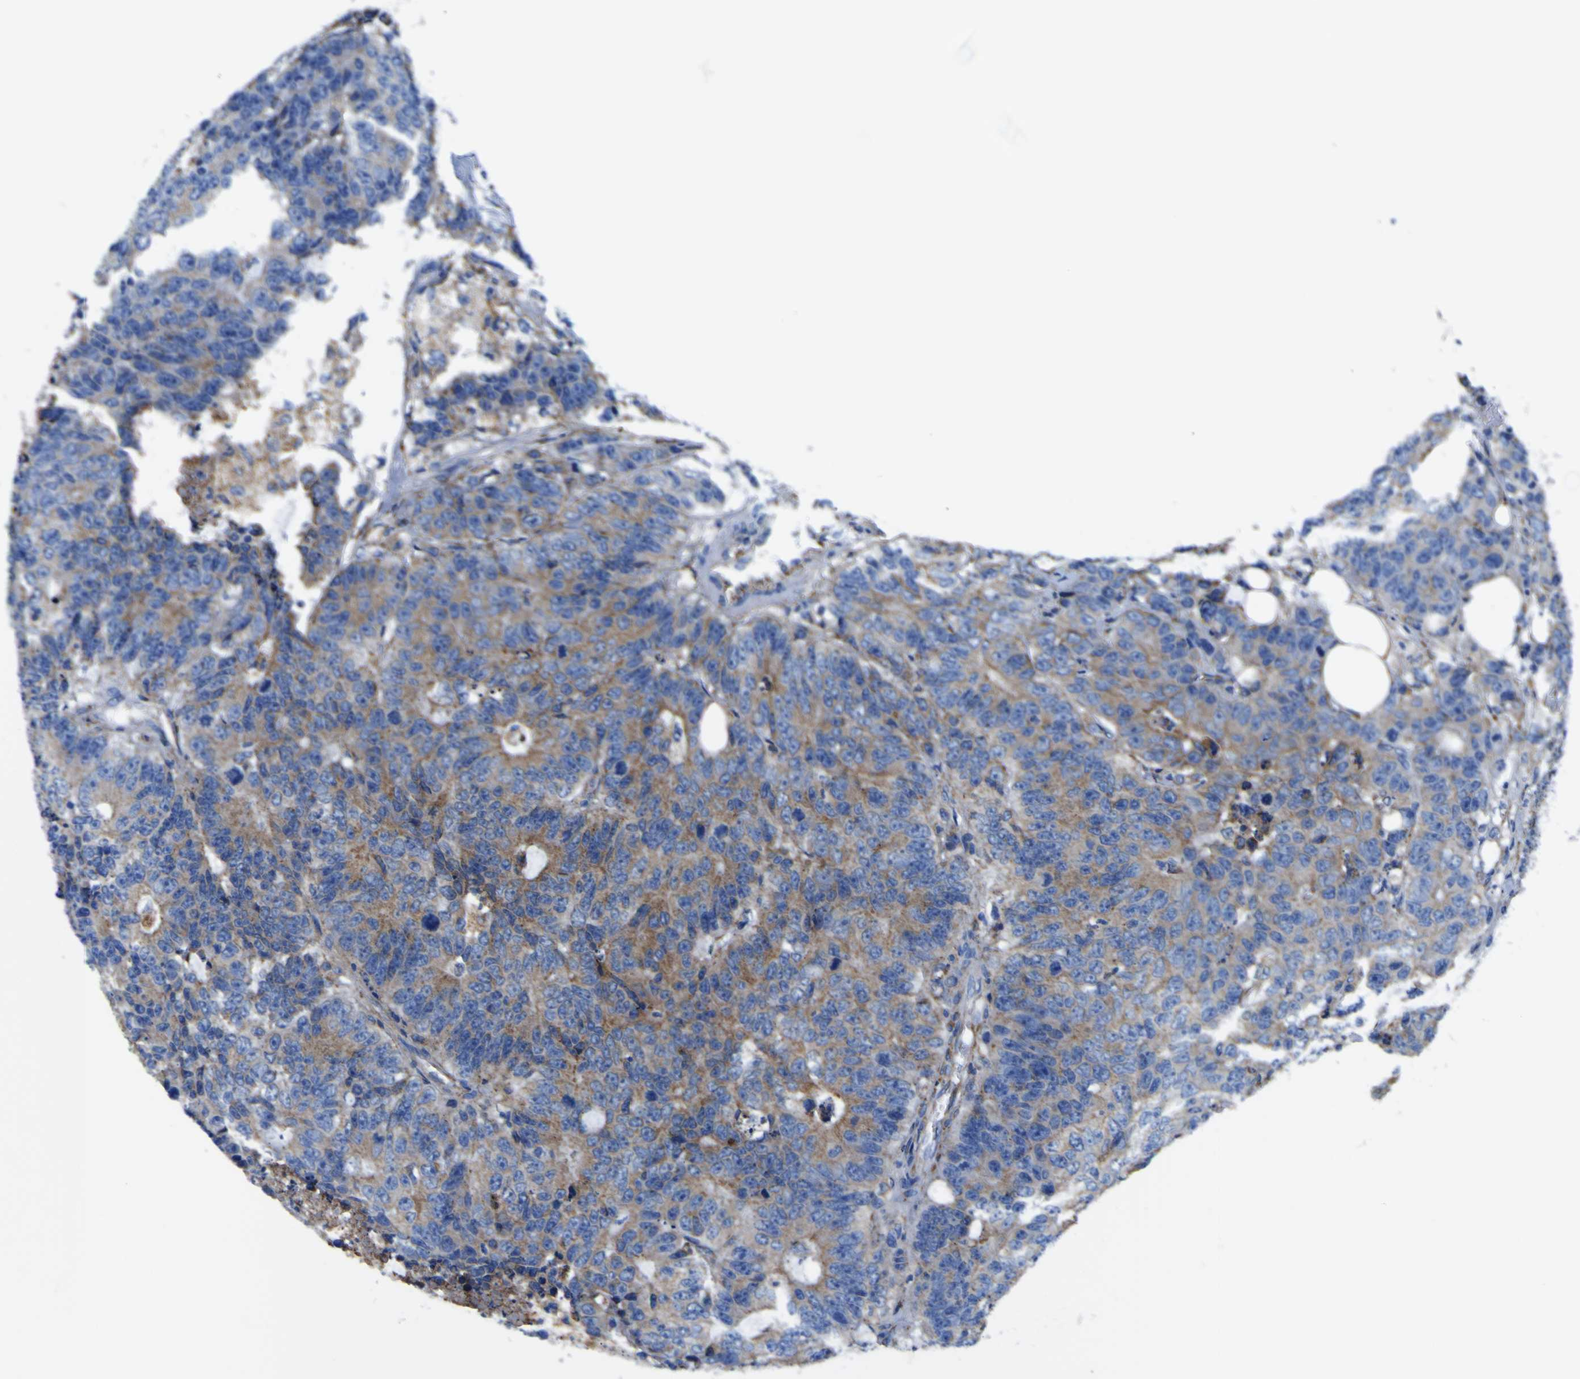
{"staining": {"intensity": "moderate", "quantity": "25%-75%", "location": "cytoplasmic/membranous"}, "tissue": "colorectal cancer", "cell_type": "Tumor cells", "image_type": "cancer", "snomed": [{"axis": "morphology", "description": "Adenocarcinoma, NOS"}, {"axis": "topography", "description": "Colon"}], "caption": "Immunohistochemical staining of colorectal cancer (adenocarcinoma) demonstrates medium levels of moderate cytoplasmic/membranous expression in about 25%-75% of tumor cells.", "gene": "SCD", "patient": {"sex": "female", "age": 86}}